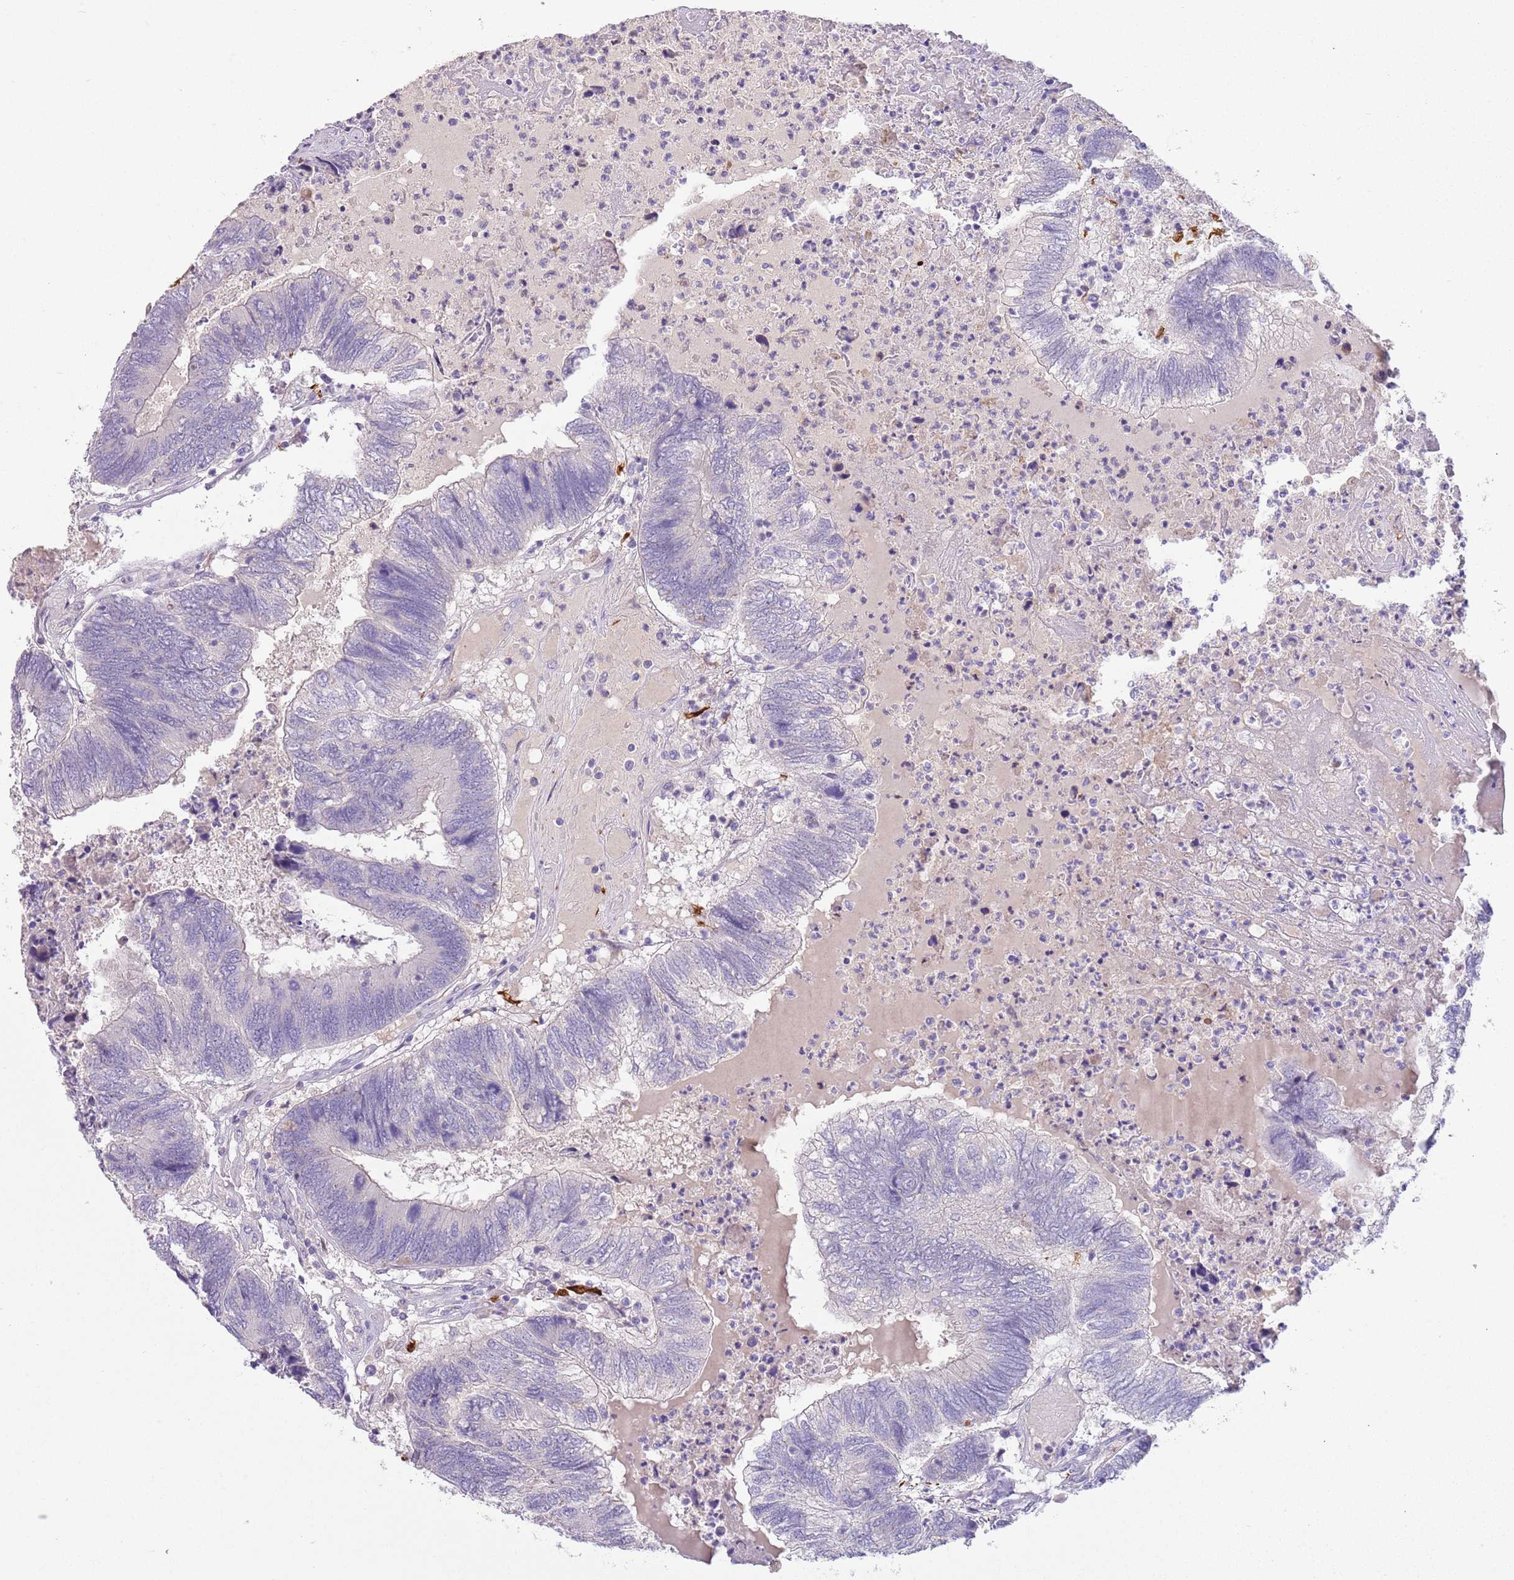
{"staining": {"intensity": "negative", "quantity": "none", "location": "none"}, "tissue": "colorectal cancer", "cell_type": "Tumor cells", "image_type": "cancer", "snomed": [{"axis": "morphology", "description": "Adenocarcinoma, NOS"}, {"axis": "topography", "description": "Colon"}], "caption": "Immunohistochemistry (IHC) histopathology image of neoplastic tissue: colorectal adenocarcinoma stained with DAB (3,3'-diaminobenzidine) exhibits no significant protein expression in tumor cells. (DAB immunohistochemistry visualized using brightfield microscopy, high magnification).", "gene": "SFTPA1", "patient": {"sex": "female", "age": 67}}